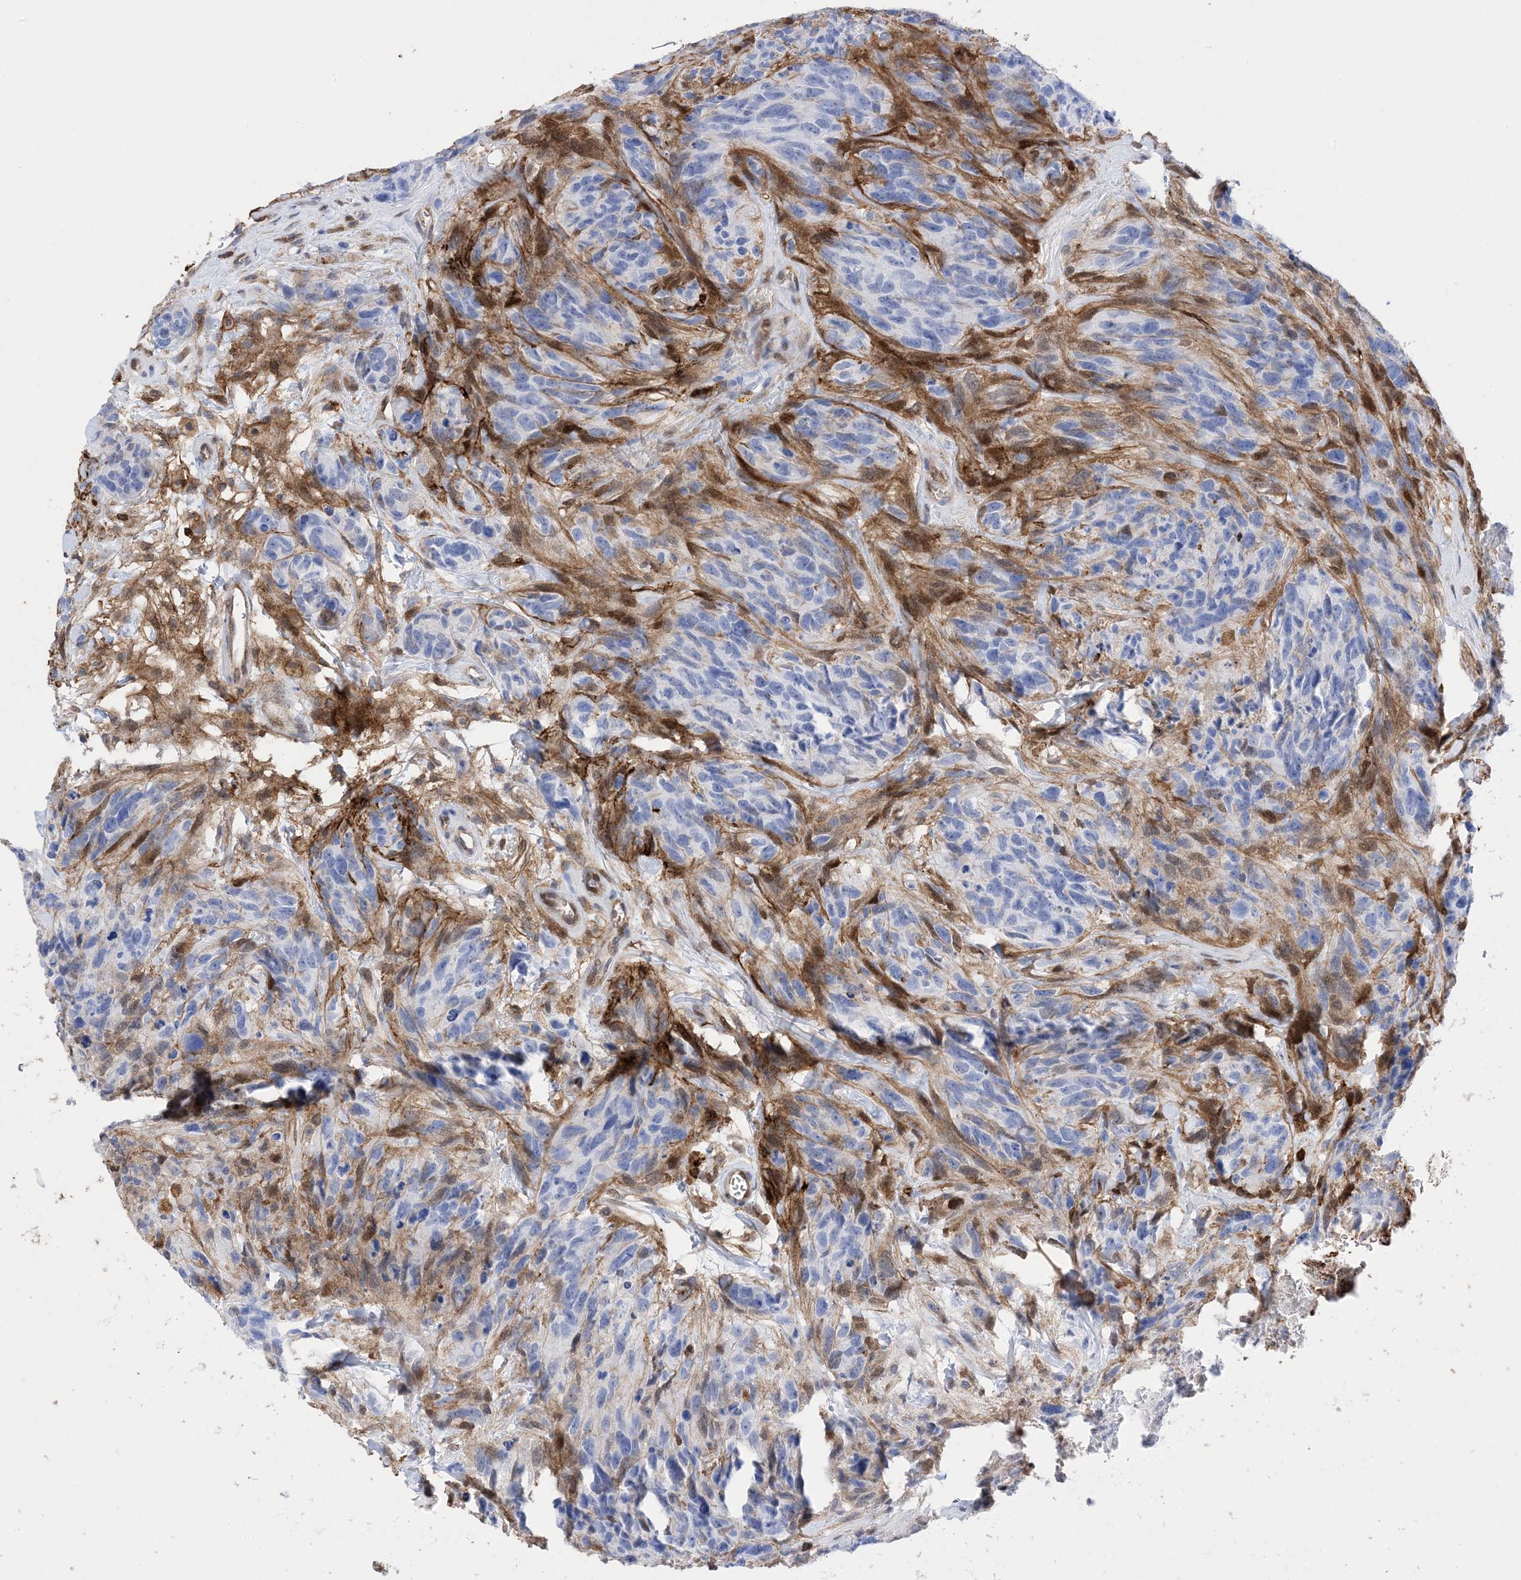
{"staining": {"intensity": "negative", "quantity": "none", "location": "none"}, "tissue": "glioma", "cell_type": "Tumor cells", "image_type": "cancer", "snomed": [{"axis": "morphology", "description": "Glioma, malignant, High grade"}, {"axis": "topography", "description": "Brain"}], "caption": "DAB immunohistochemical staining of glioma reveals no significant staining in tumor cells. (Stains: DAB immunohistochemistry (IHC) with hematoxylin counter stain, Microscopy: brightfield microscopy at high magnification).", "gene": "ANXA1", "patient": {"sex": "male", "age": 69}}